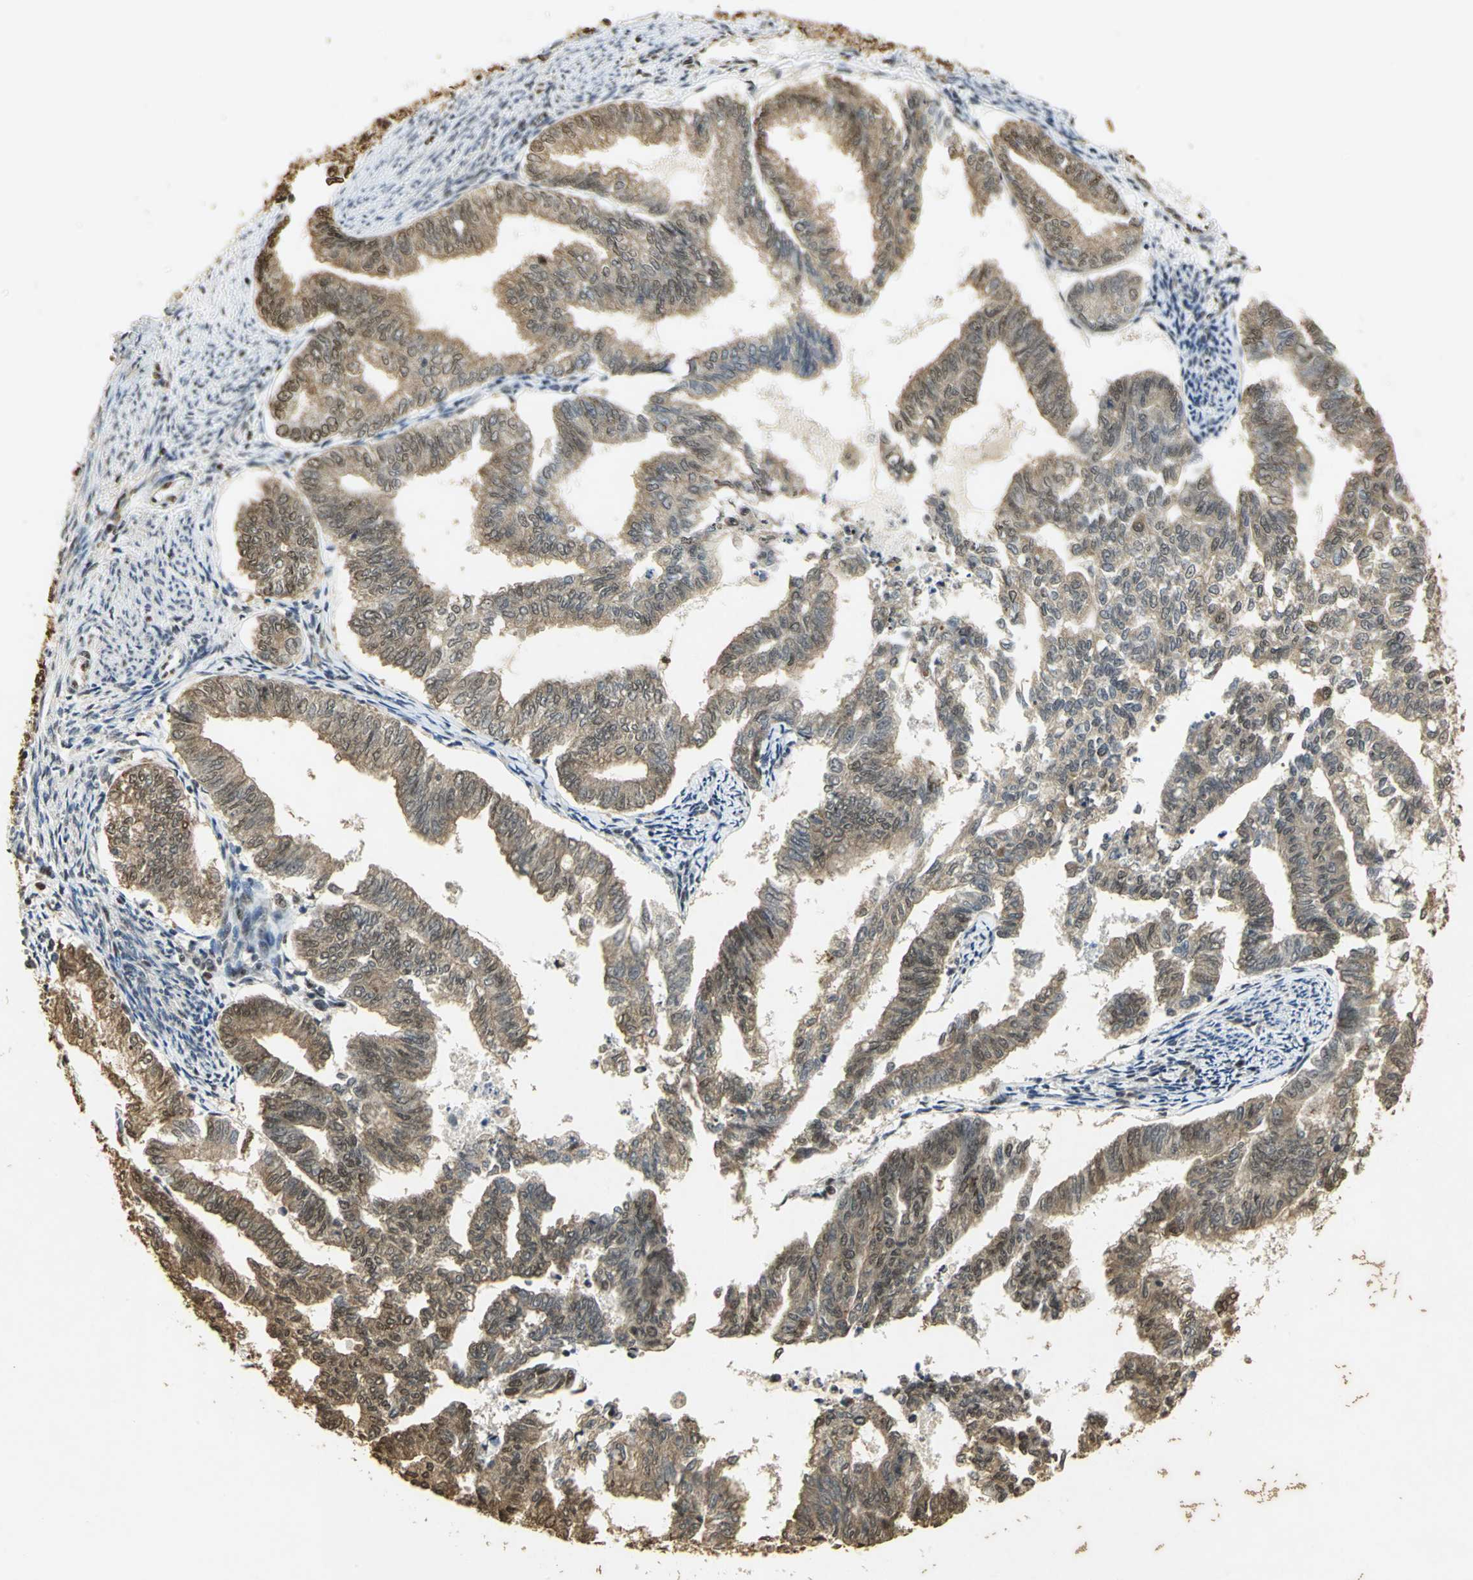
{"staining": {"intensity": "moderate", "quantity": "25%-75%", "location": "nuclear"}, "tissue": "endometrial cancer", "cell_type": "Tumor cells", "image_type": "cancer", "snomed": [{"axis": "morphology", "description": "Adenocarcinoma, NOS"}, {"axis": "topography", "description": "Endometrium"}], "caption": "Tumor cells display medium levels of moderate nuclear expression in about 25%-75% of cells in human endometrial cancer (adenocarcinoma). (IHC, brightfield microscopy, high magnification).", "gene": "SET", "patient": {"sex": "female", "age": 79}}